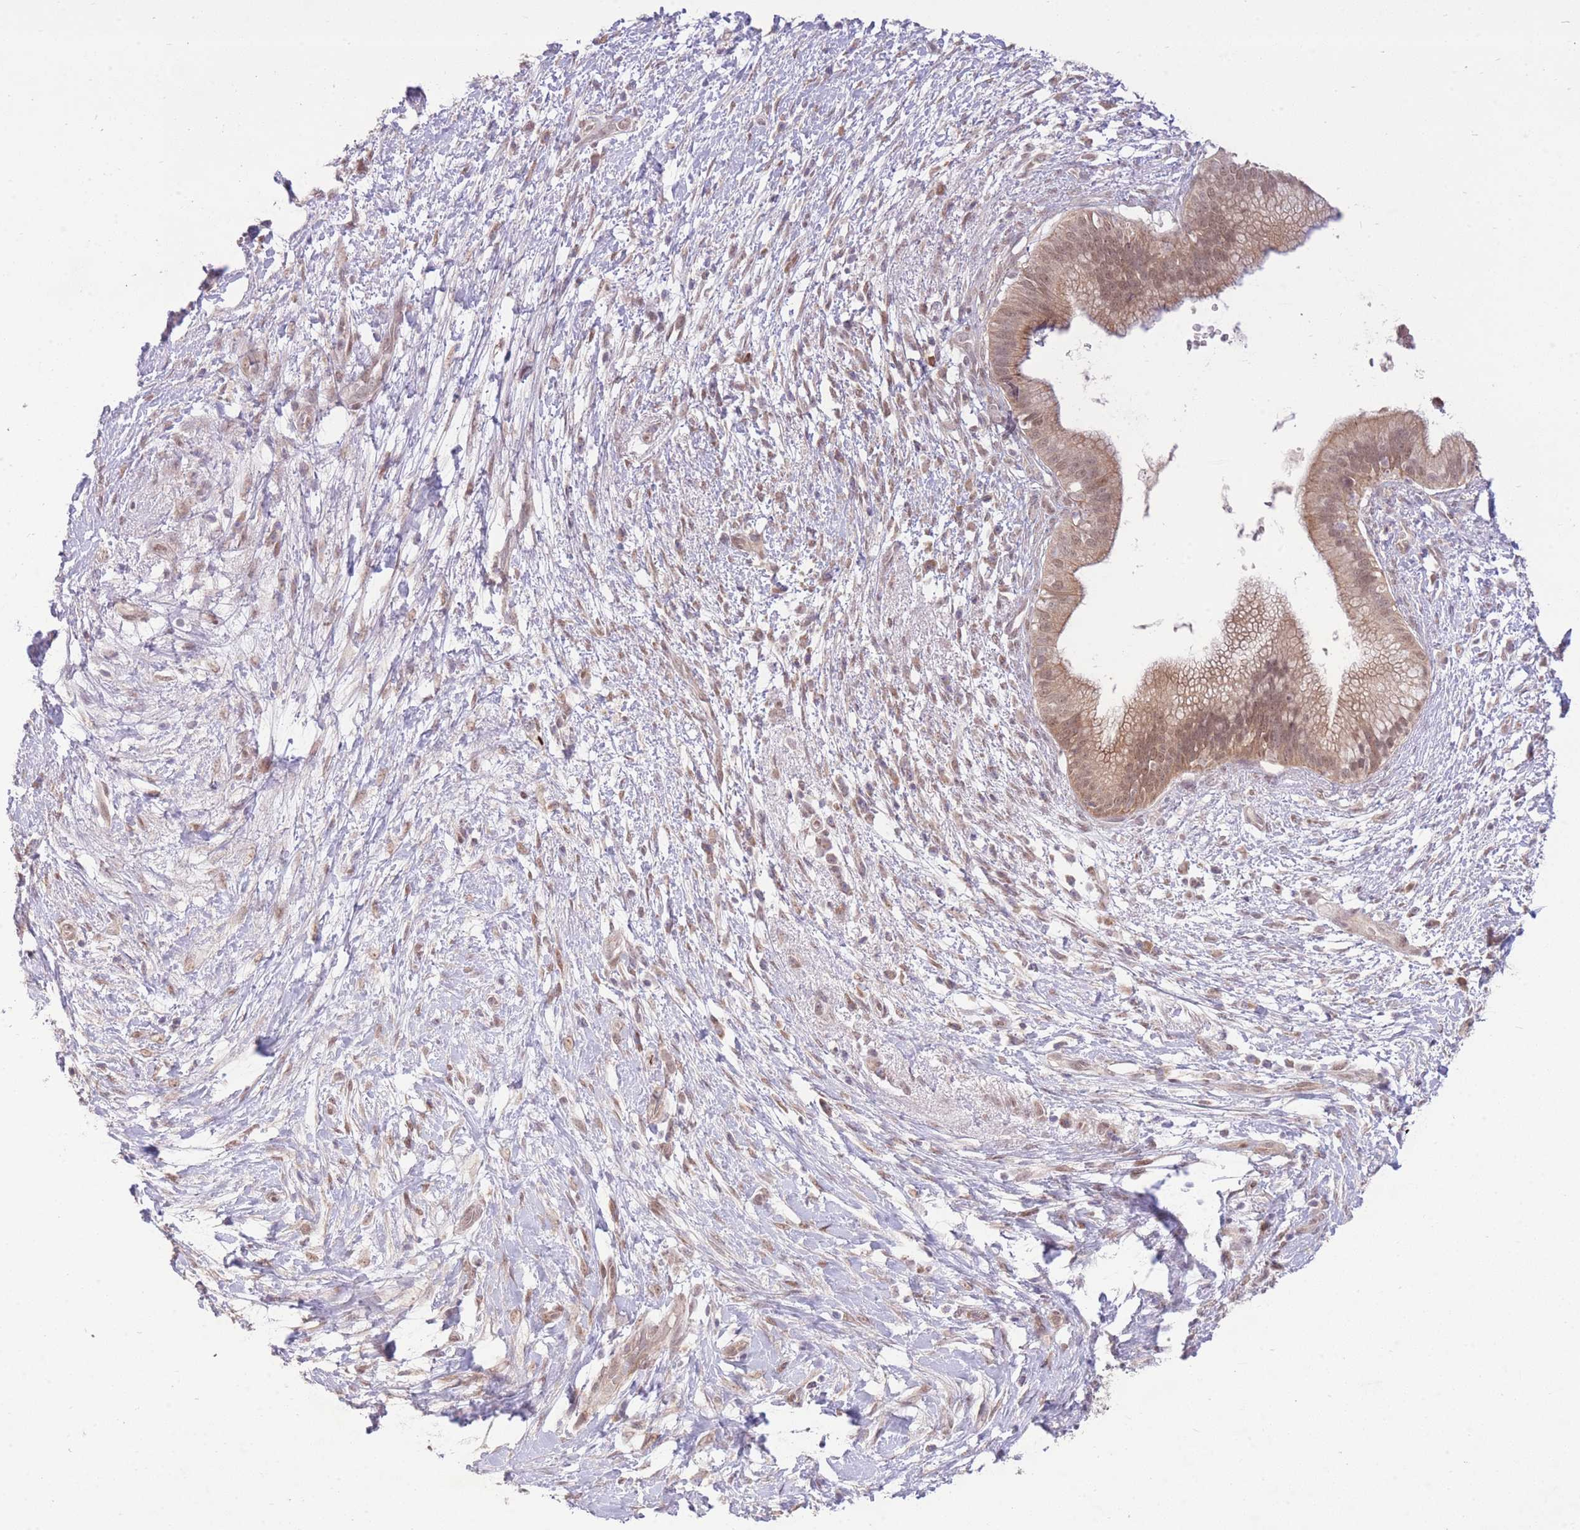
{"staining": {"intensity": "moderate", "quantity": ">75%", "location": "cytoplasmic/membranous,nuclear"}, "tissue": "pancreatic cancer", "cell_type": "Tumor cells", "image_type": "cancer", "snomed": [{"axis": "morphology", "description": "Adenocarcinoma, NOS"}, {"axis": "topography", "description": "Pancreas"}], "caption": "DAB immunohistochemical staining of human pancreatic cancer displays moderate cytoplasmic/membranous and nuclear protein staining in about >75% of tumor cells. Ihc stains the protein in brown and the nuclei are stained blue.", "gene": "ELOA2", "patient": {"sex": "female", "age": 72}}